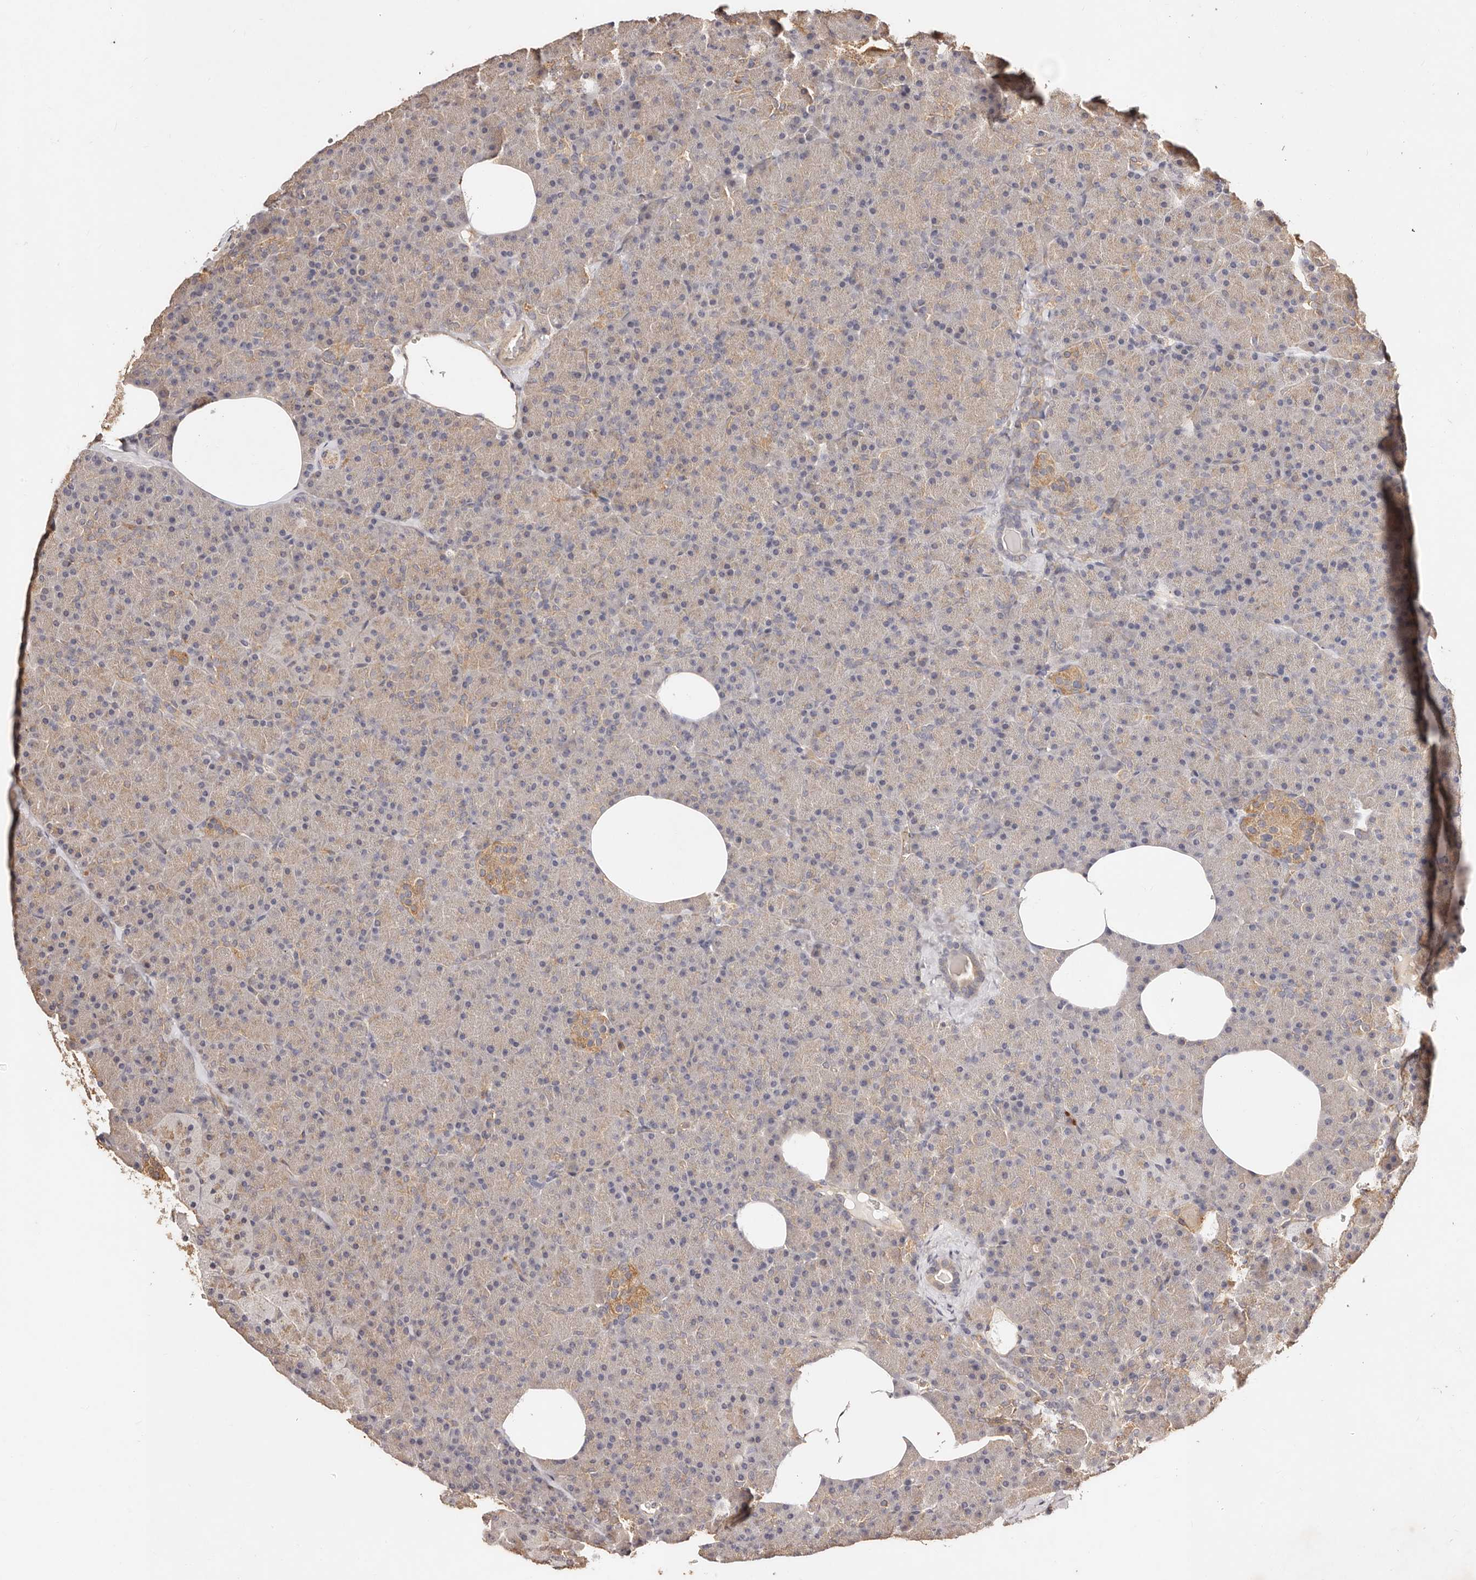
{"staining": {"intensity": "weak", "quantity": "25%-75%", "location": "cytoplasmic/membranous"}, "tissue": "pancreas", "cell_type": "Exocrine glandular cells", "image_type": "normal", "snomed": [{"axis": "morphology", "description": "Normal tissue, NOS"}, {"axis": "morphology", "description": "Carcinoid, malignant, NOS"}, {"axis": "topography", "description": "Pancreas"}], "caption": "Immunohistochemistry (IHC) photomicrograph of benign pancreas: human pancreas stained using immunohistochemistry (IHC) reveals low levels of weak protein expression localized specifically in the cytoplasmic/membranous of exocrine glandular cells, appearing as a cytoplasmic/membranous brown color.", "gene": "CCL14", "patient": {"sex": "female", "age": 35}}